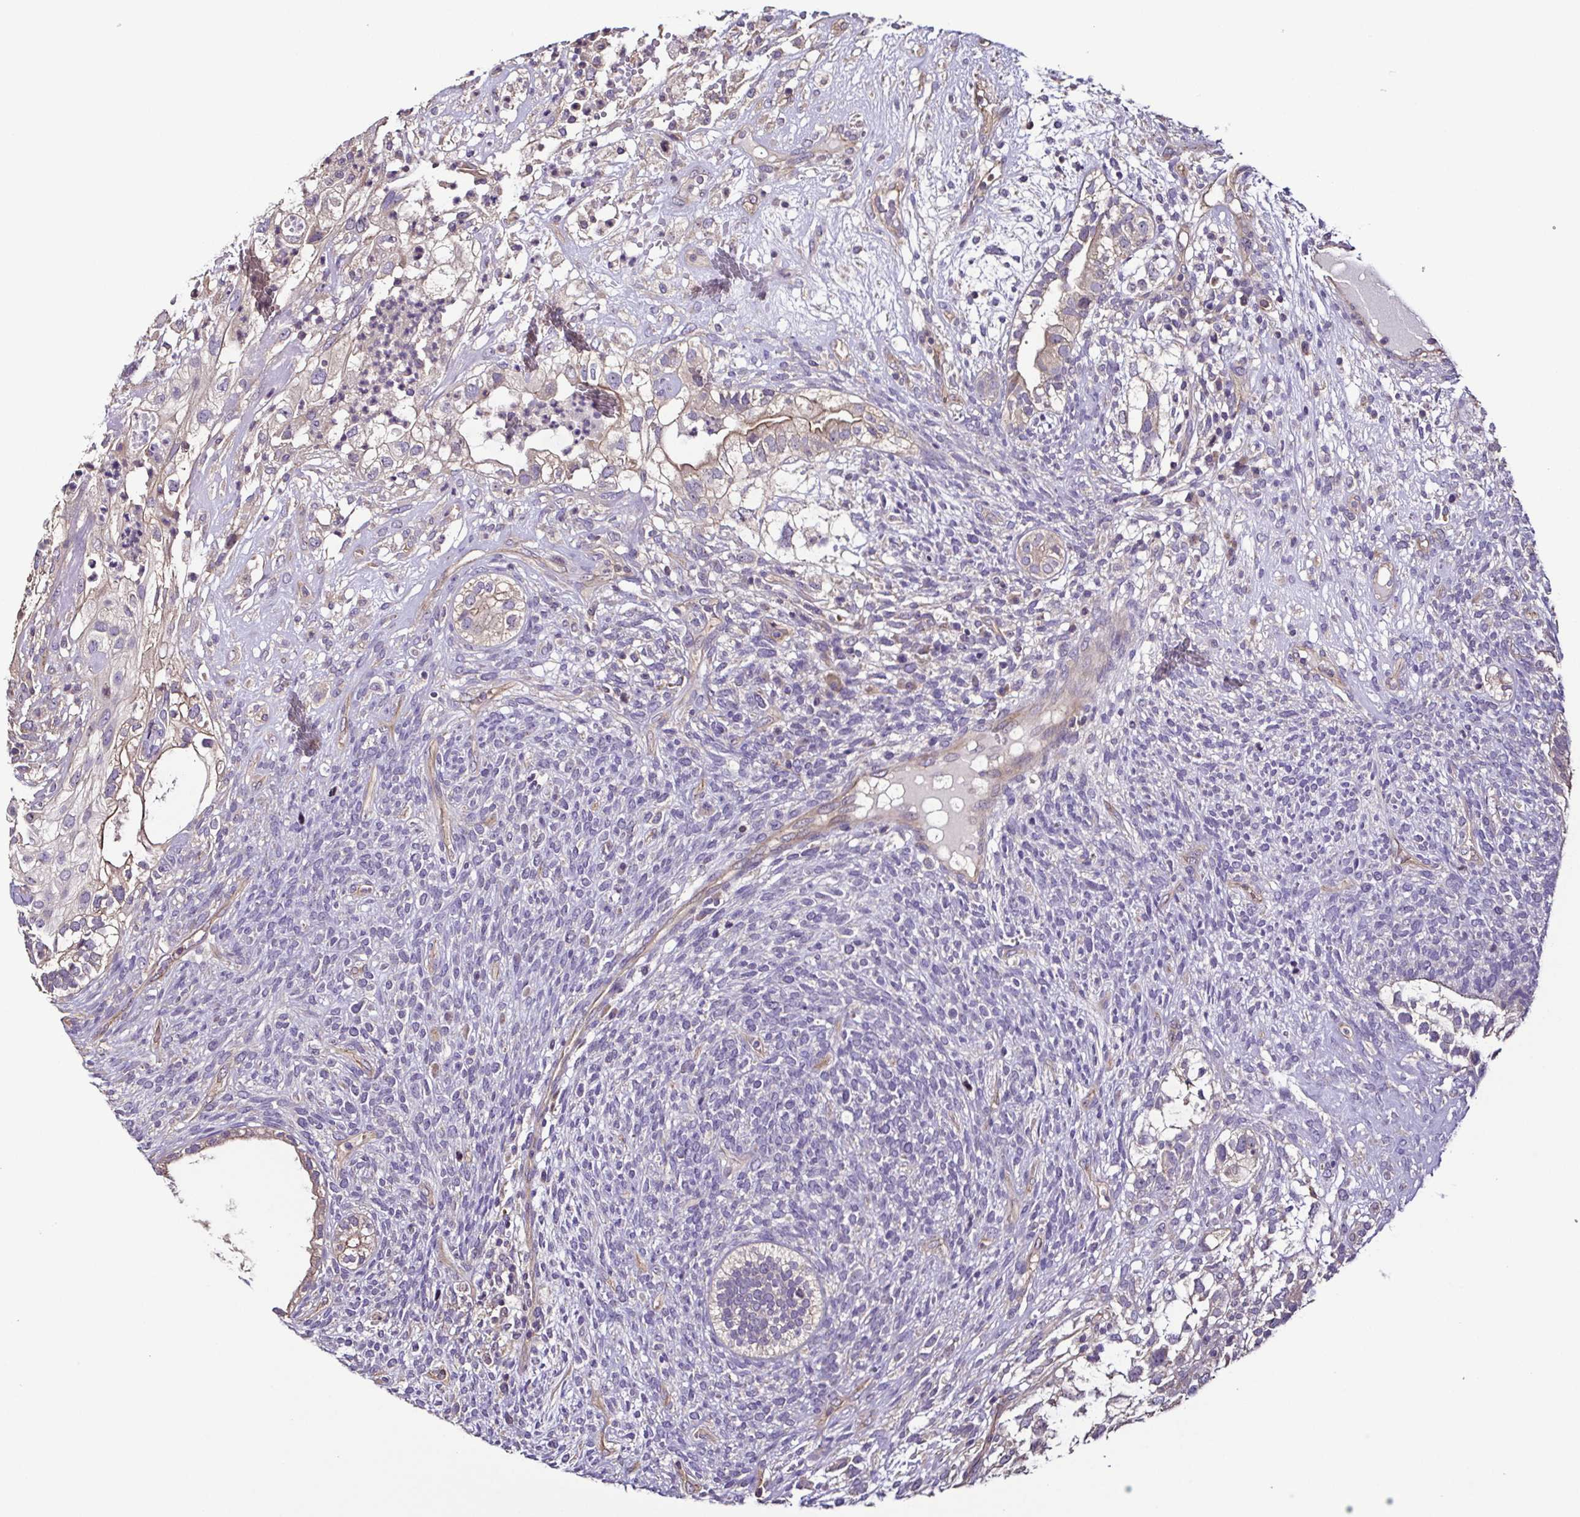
{"staining": {"intensity": "weak", "quantity": "<25%", "location": "cytoplasmic/membranous"}, "tissue": "testis cancer", "cell_type": "Tumor cells", "image_type": "cancer", "snomed": [{"axis": "morphology", "description": "Seminoma, NOS"}, {"axis": "morphology", "description": "Carcinoma, Embryonal, NOS"}, {"axis": "topography", "description": "Testis"}], "caption": "Immunohistochemistry of testis cancer (seminoma) shows no positivity in tumor cells.", "gene": "LMOD2", "patient": {"sex": "male", "age": 41}}